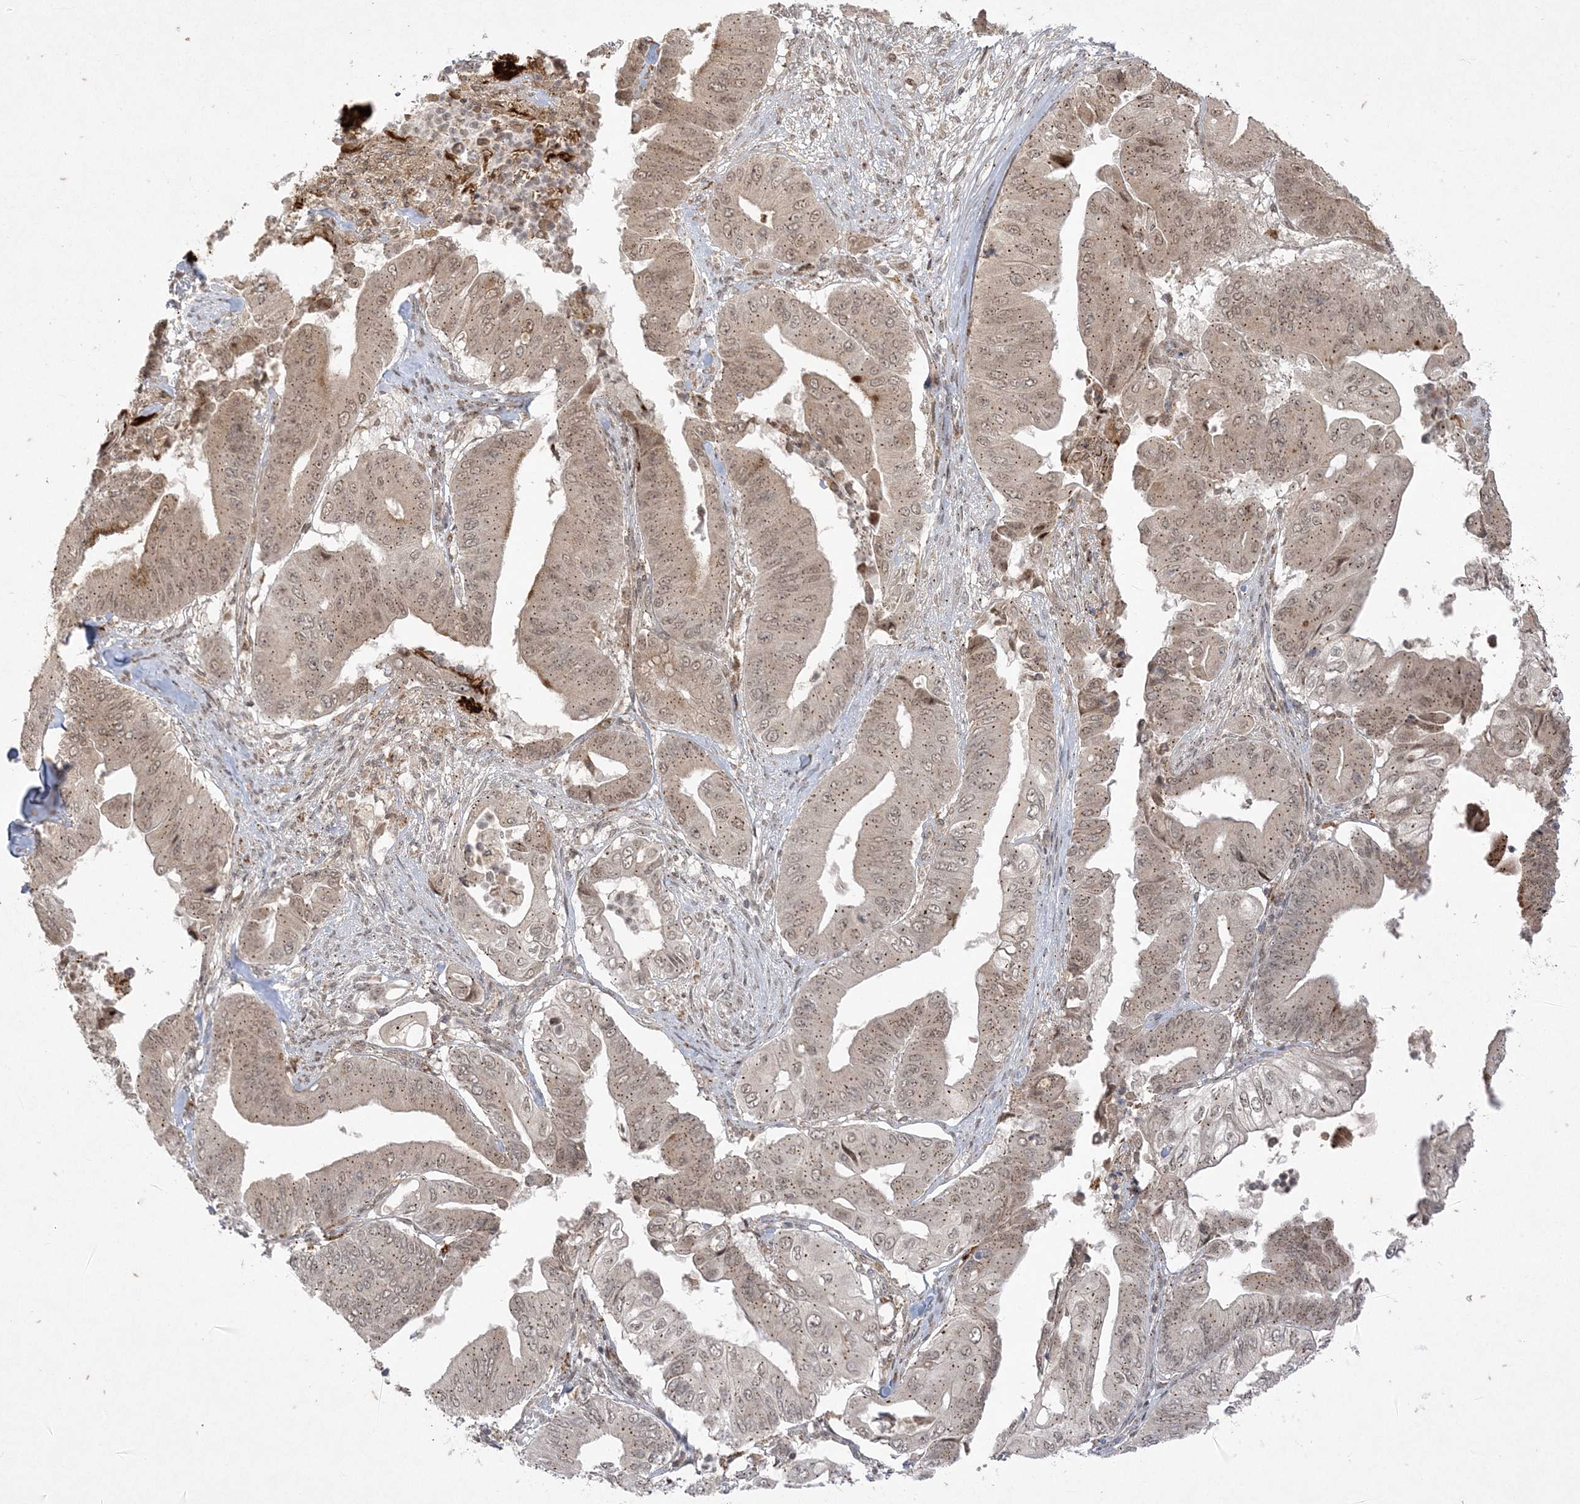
{"staining": {"intensity": "weak", "quantity": "25%-75%", "location": "cytoplasmic/membranous,nuclear"}, "tissue": "pancreatic cancer", "cell_type": "Tumor cells", "image_type": "cancer", "snomed": [{"axis": "morphology", "description": "Adenocarcinoma, NOS"}, {"axis": "topography", "description": "Pancreas"}], "caption": "This is a photomicrograph of immunohistochemistry staining of adenocarcinoma (pancreatic), which shows weak expression in the cytoplasmic/membranous and nuclear of tumor cells.", "gene": "RRAS", "patient": {"sex": "female", "age": 77}}